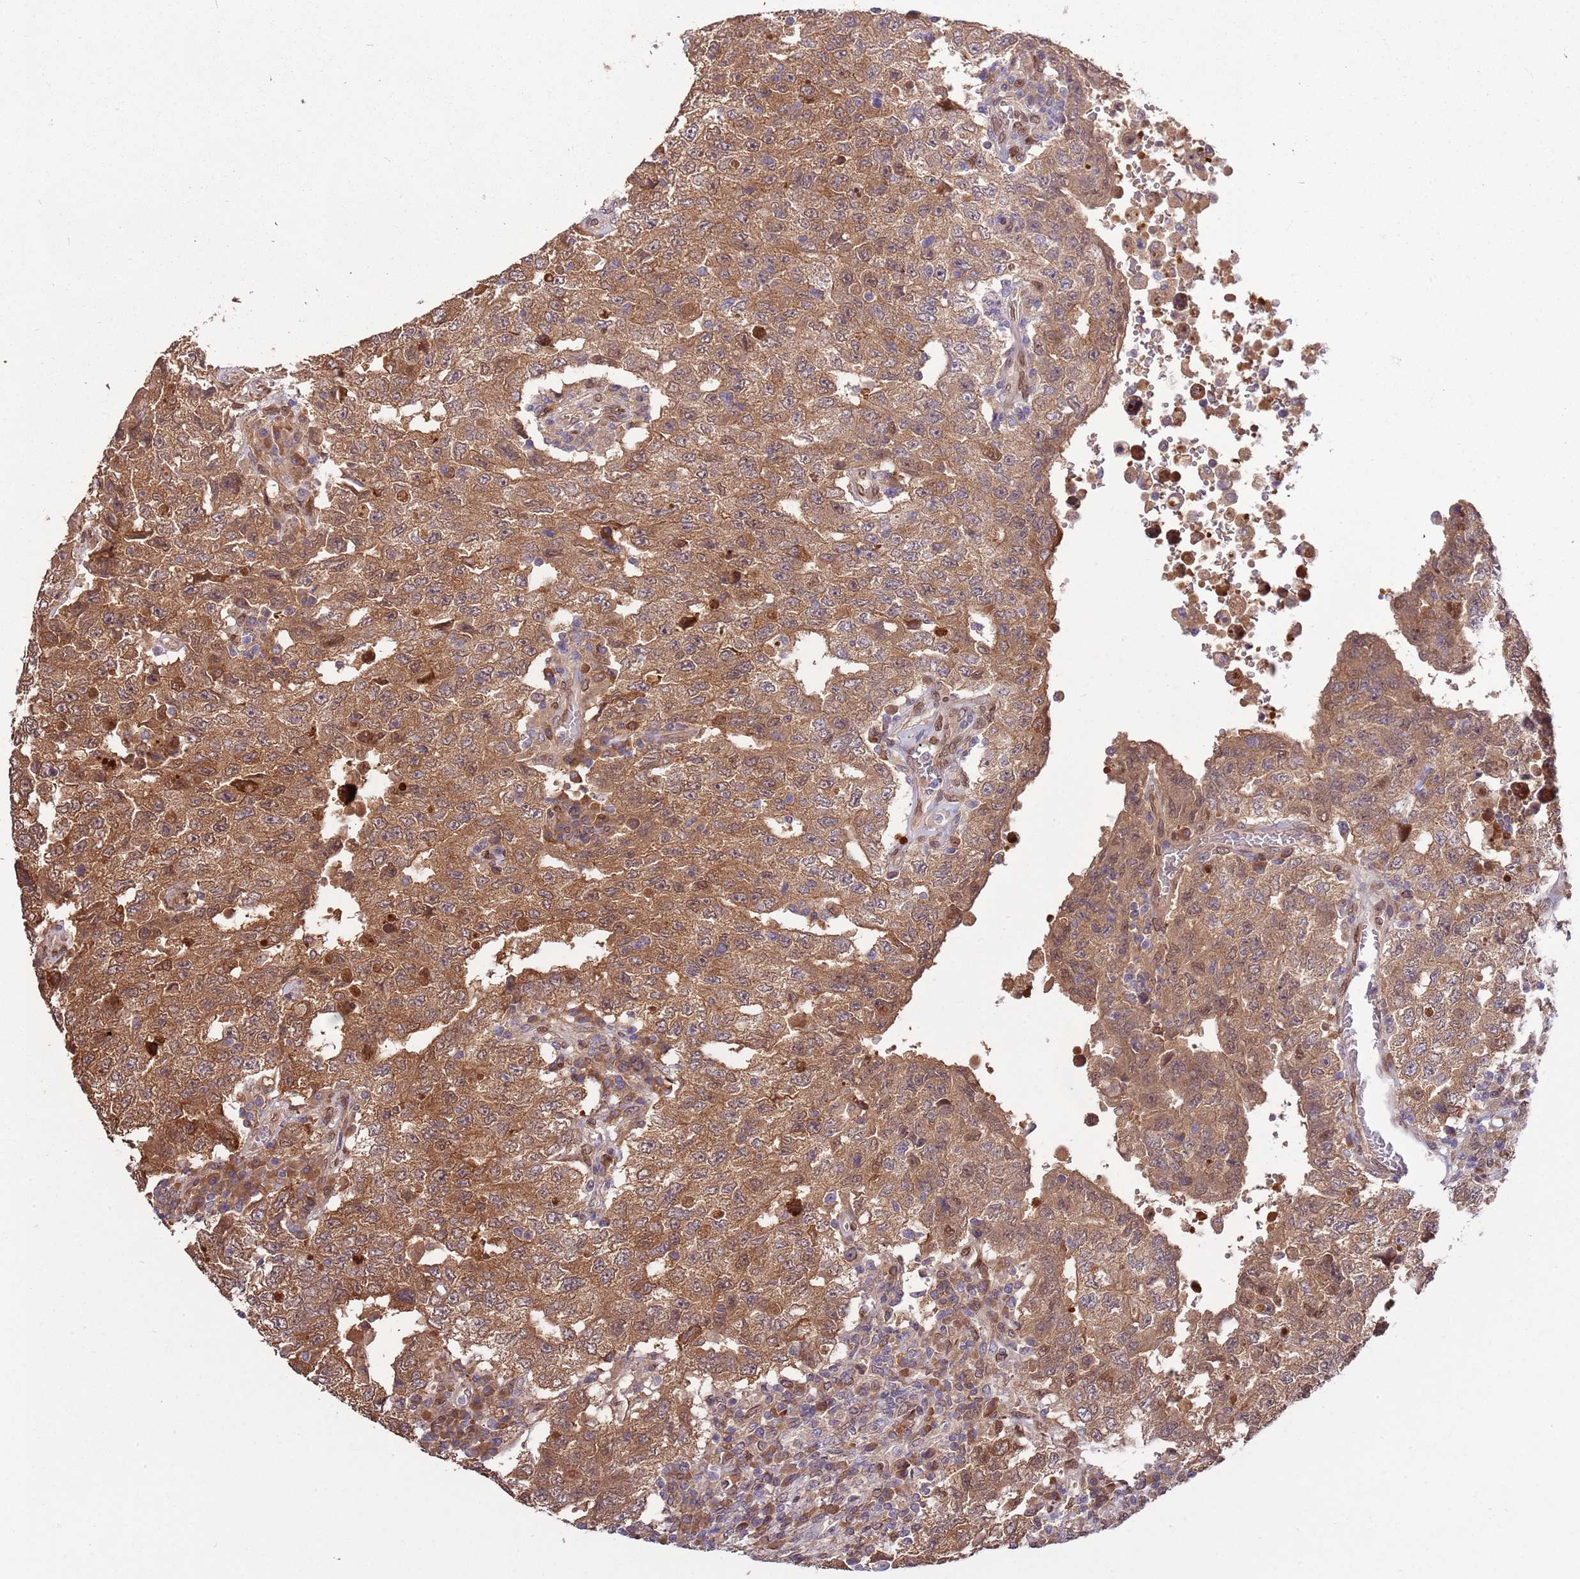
{"staining": {"intensity": "moderate", "quantity": ">75%", "location": "cytoplasmic/membranous"}, "tissue": "testis cancer", "cell_type": "Tumor cells", "image_type": "cancer", "snomed": [{"axis": "morphology", "description": "Carcinoma, Embryonal, NOS"}, {"axis": "topography", "description": "Testis"}], "caption": "IHC micrograph of neoplastic tissue: human testis embryonal carcinoma stained using immunohistochemistry (IHC) displays medium levels of moderate protein expression localized specifically in the cytoplasmic/membranous of tumor cells, appearing as a cytoplasmic/membranous brown color.", "gene": "ZNF665", "patient": {"sex": "male", "age": 26}}